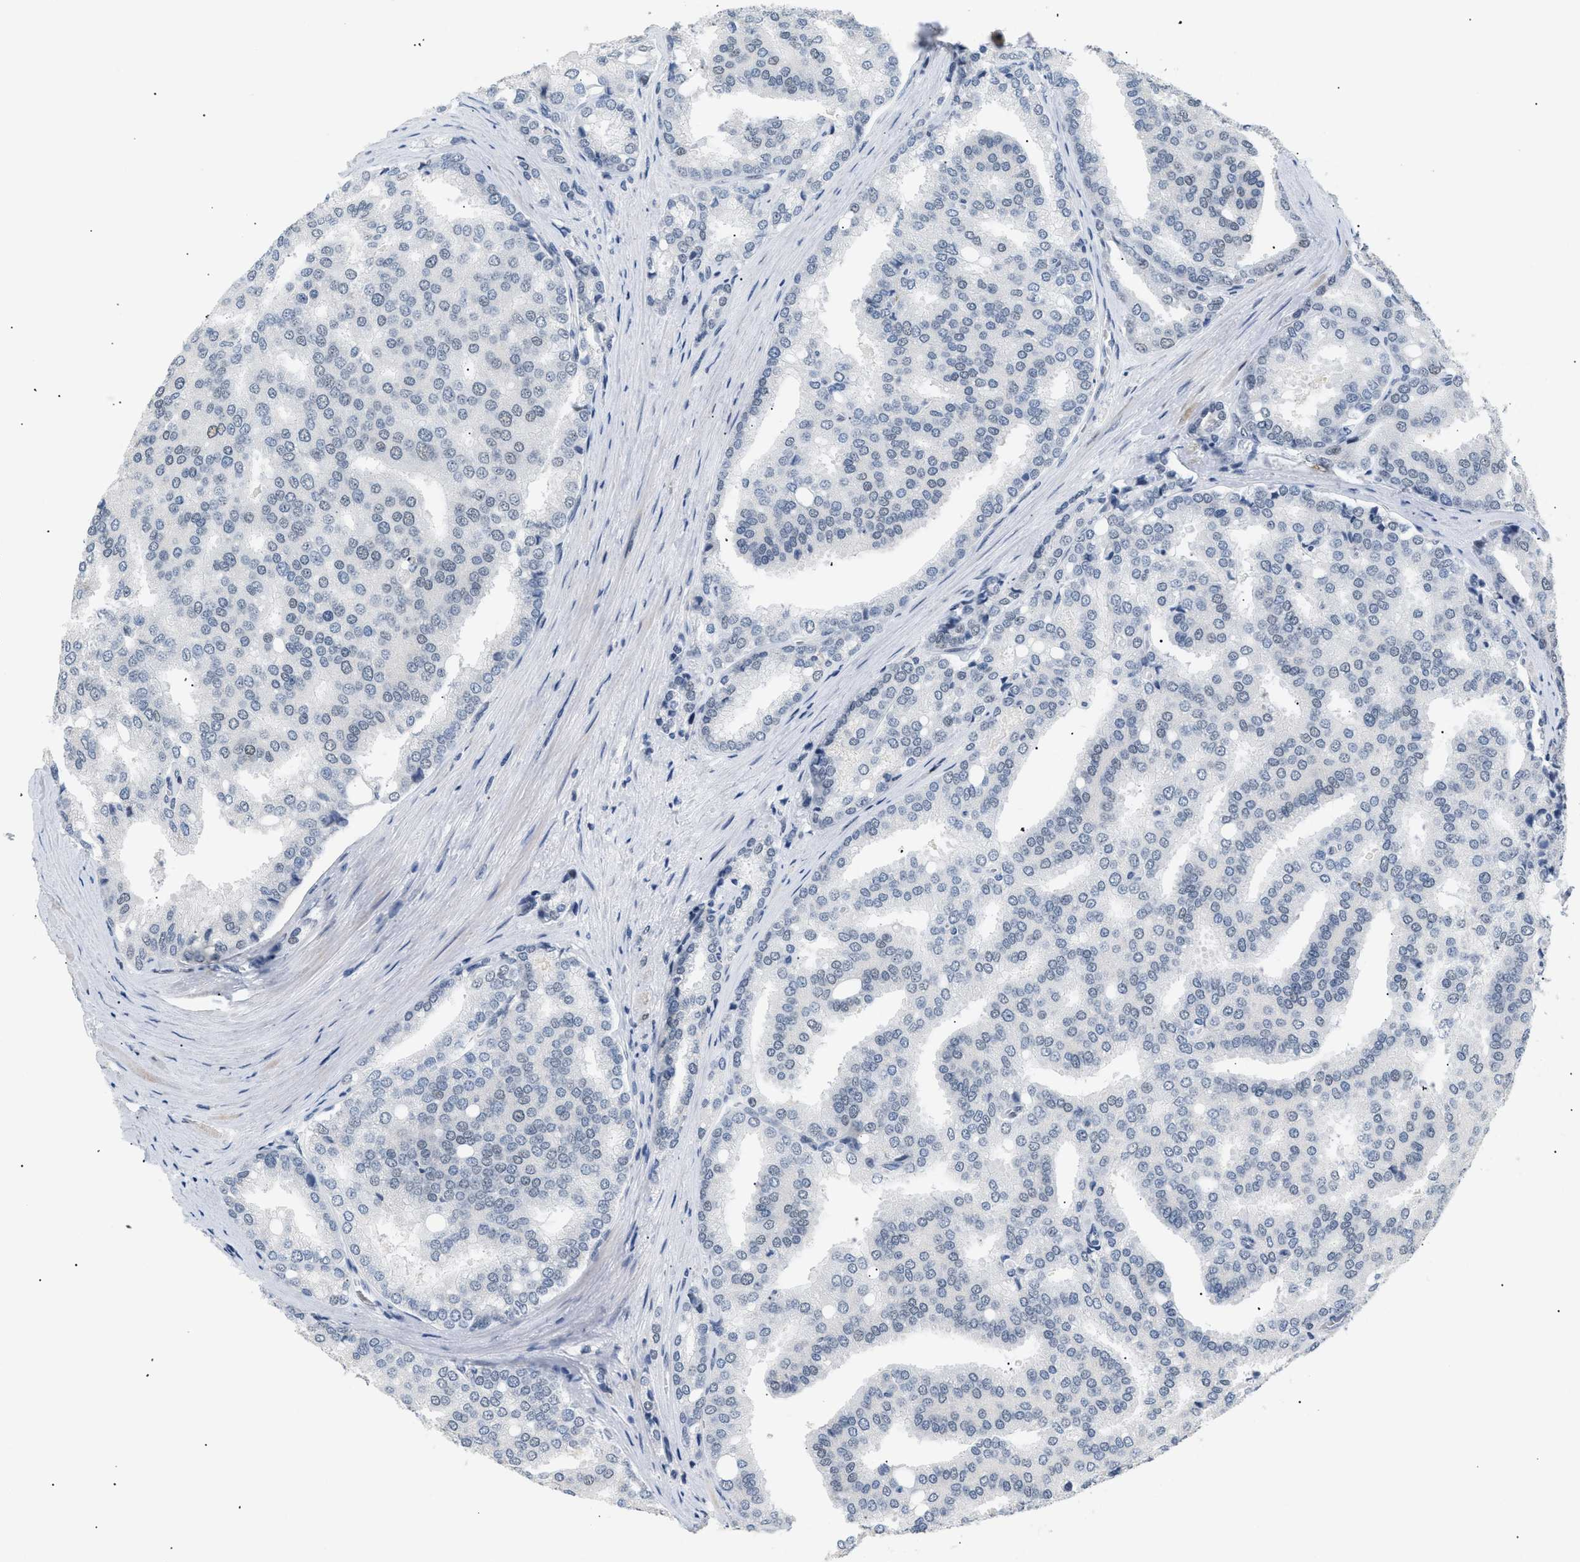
{"staining": {"intensity": "weak", "quantity": "<25%", "location": "nuclear"}, "tissue": "prostate cancer", "cell_type": "Tumor cells", "image_type": "cancer", "snomed": [{"axis": "morphology", "description": "Adenocarcinoma, High grade"}, {"axis": "topography", "description": "Prostate"}], "caption": "Tumor cells show no significant staining in prostate cancer. Nuclei are stained in blue.", "gene": "KCNC3", "patient": {"sex": "male", "age": 50}}